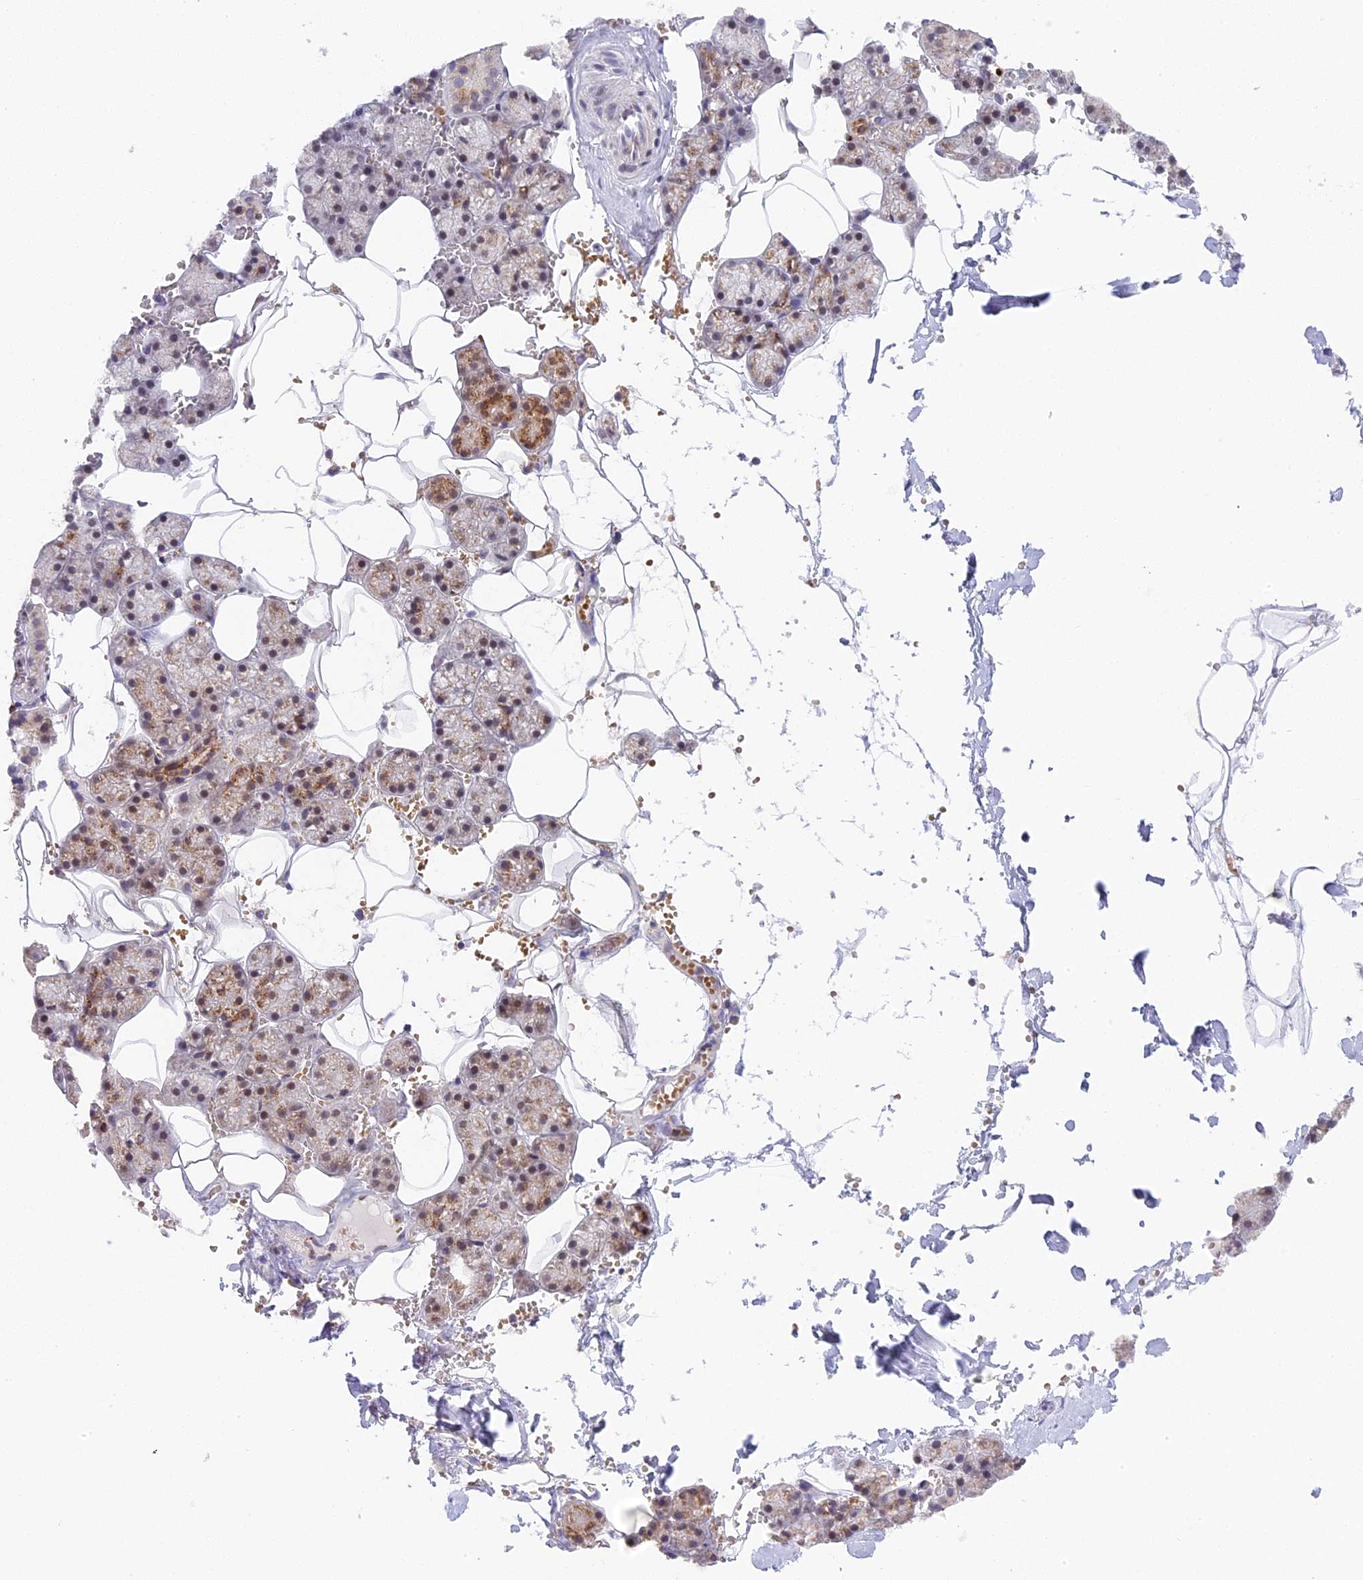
{"staining": {"intensity": "moderate", "quantity": "<25%", "location": "cytoplasmic/membranous,nuclear"}, "tissue": "salivary gland", "cell_type": "Glandular cells", "image_type": "normal", "snomed": [{"axis": "morphology", "description": "Normal tissue, NOS"}, {"axis": "topography", "description": "Salivary gland"}], "caption": "Protein staining demonstrates moderate cytoplasmic/membranous,nuclear positivity in about <25% of glandular cells in benign salivary gland.", "gene": "HEATR5B", "patient": {"sex": "male", "age": 62}}